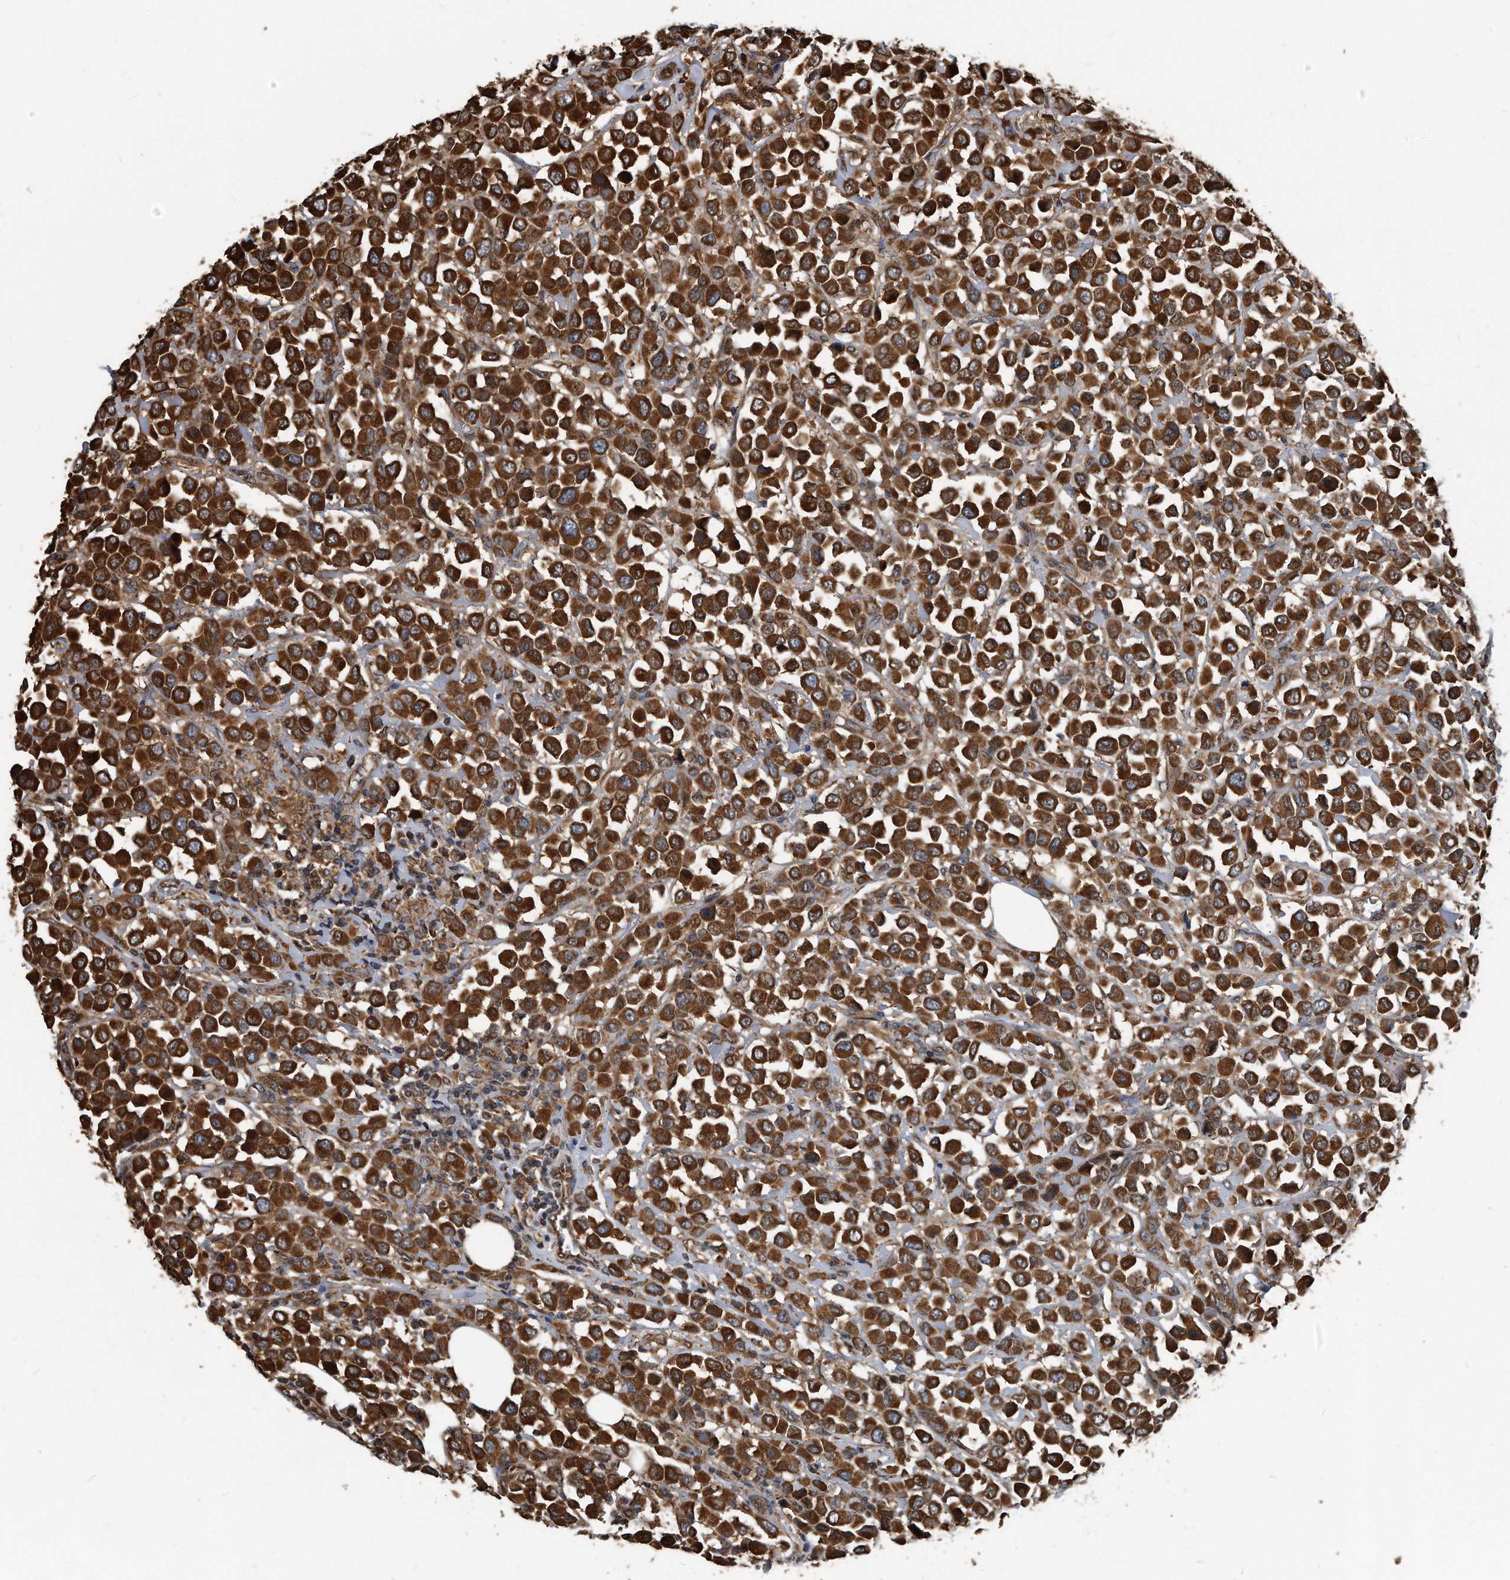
{"staining": {"intensity": "strong", "quantity": ">75%", "location": "cytoplasmic/membranous"}, "tissue": "breast cancer", "cell_type": "Tumor cells", "image_type": "cancer", "snomed": [{"axis": "morphology", "description": "Duct carcinoma"}, {"axis": "topography", "description": "Breast"}], "caption": "DAB immunohistochemical staining of human intraductal carcinoma (breast) demonstrates strong cytoplasmic/membranous protein expression in approximately >75% of tumor cells.", "gene": "FAM136A", "patient": {"sex": "female", "age": 61}}